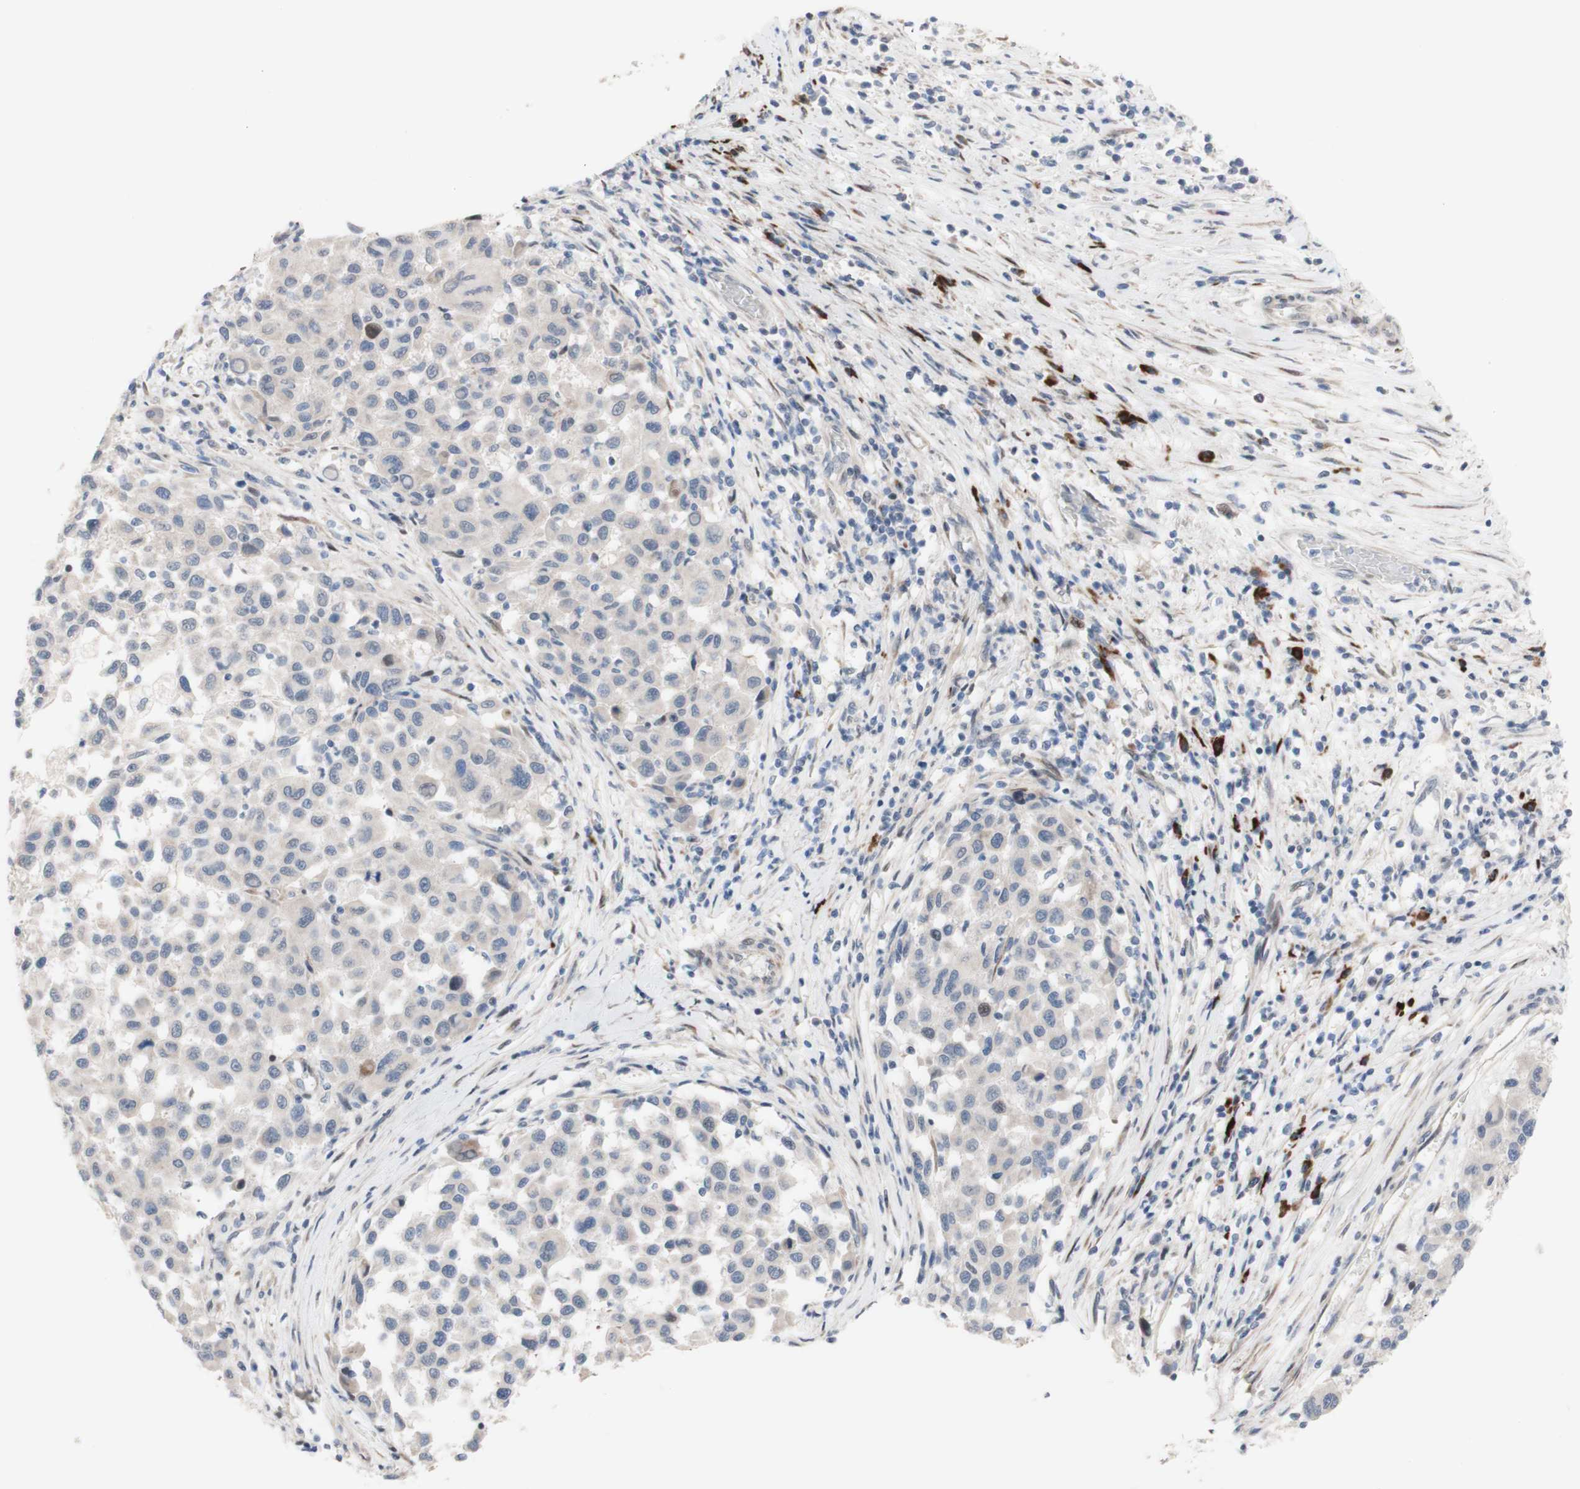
{"staining": {"intensity": "negative", "quantity": "none", "location": "none"}, "tissue": "melanoma", "cell_type": "Tumor cells", "image_type": "cancer", "snomed": [{"axis": "morphology", "description": "Malignant melanoma, Metastatic site"}, {"axis": "topography", "description": "Lymph node"}], "caption": "This image is of malignant melanoma (metastatic site) stained with IHC to label a protein in brown with the nuclei are counter-stained blue. There is no expression in tumor cells.", "gene": "PHTF2", "patient": {"sex": "male", "age": 61}}